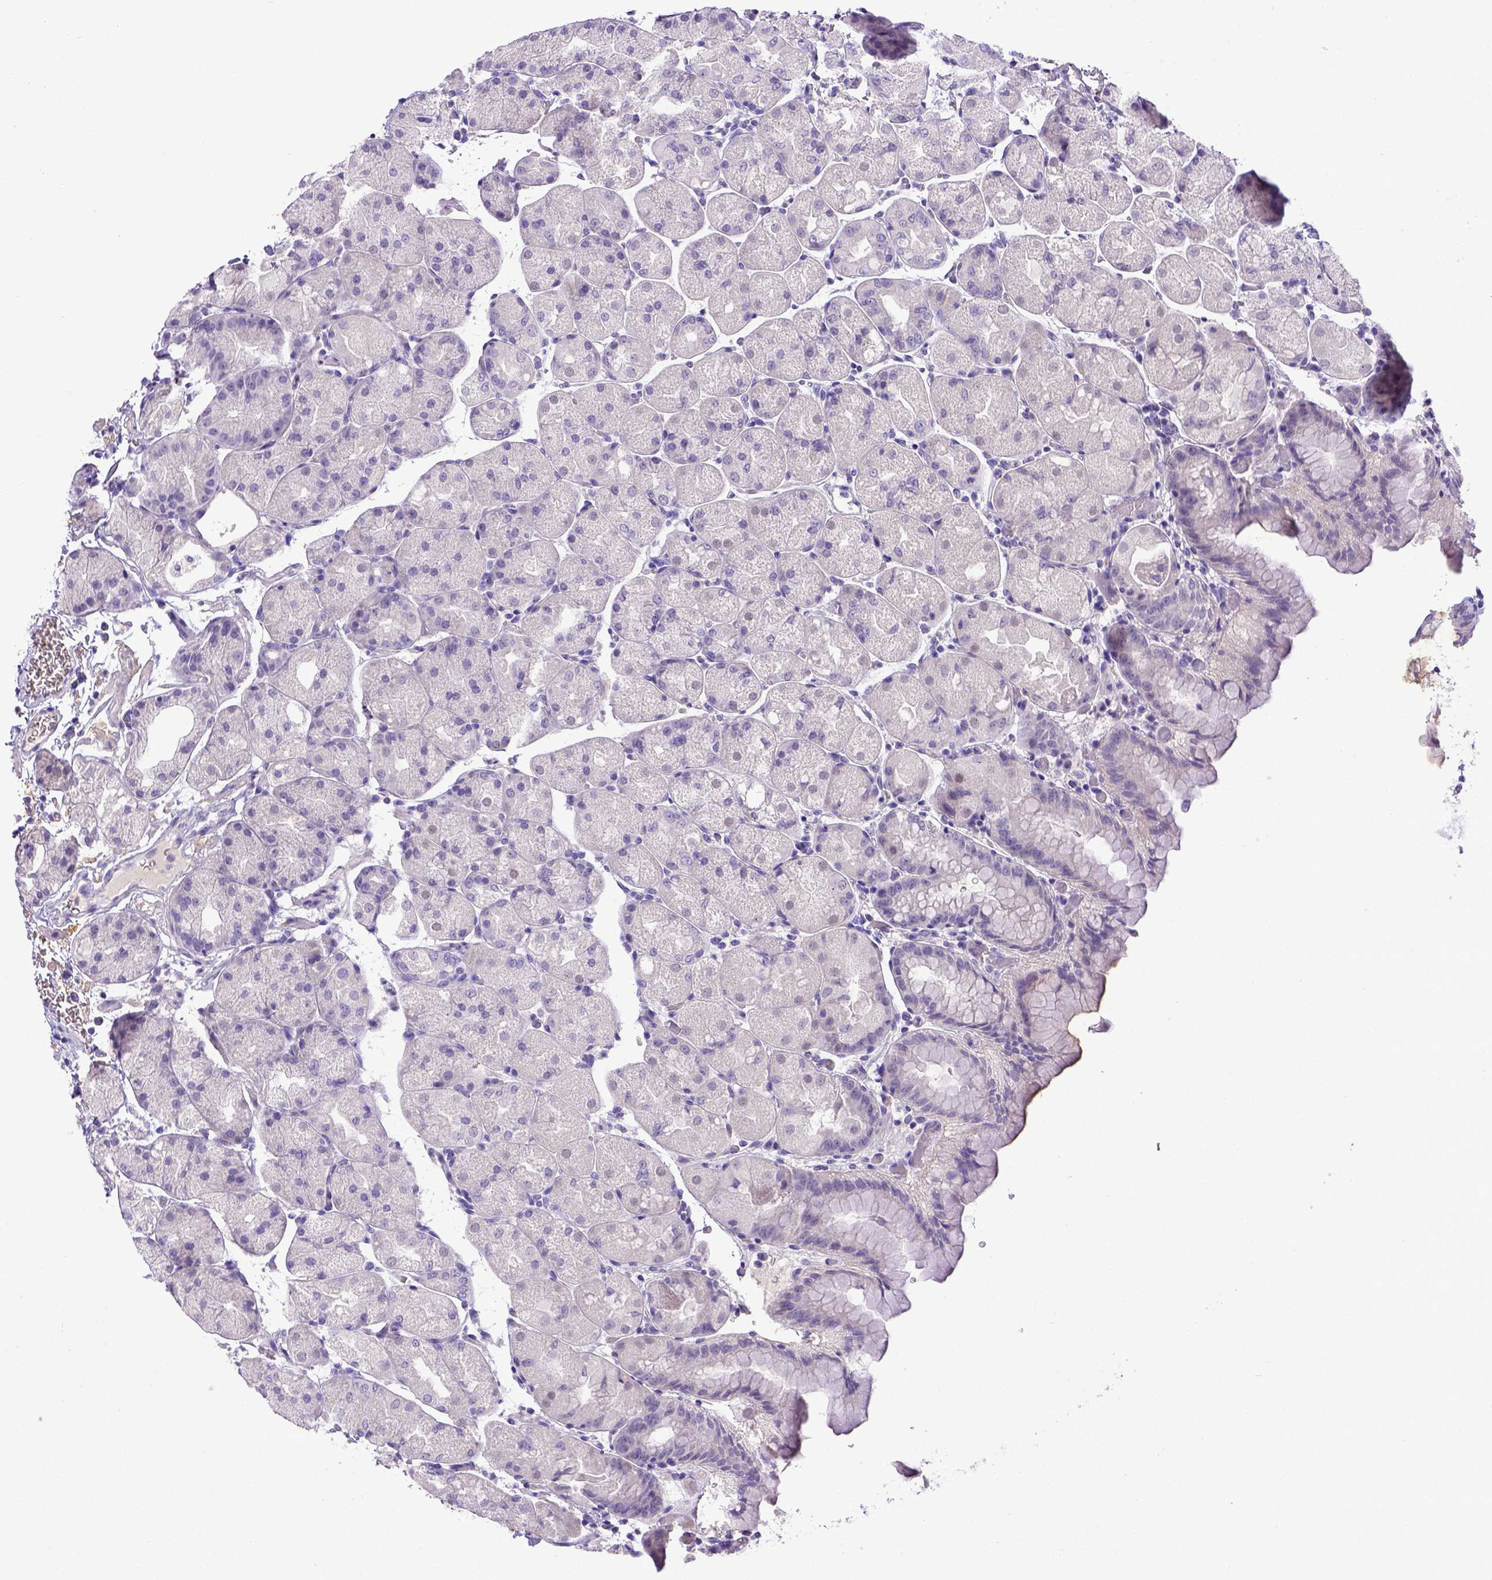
{"staining": {"intensity": "negative", "quantity": "none", "location": "none"}, "tissue": "stomach", "cell_type": "Glandular cells", "image_type": "normal", "snomed": [{"axis": "morphology", "description": "Normal tissue, NOS"}, {"axis": "topography", "description": "Stomach, upper"}, {"axis": "topography", "description": "Stomach"}, {"axis": "topography", "description": "Stomach, lower"}], "caption": "This is an IHC image of unremarkable stomach. There is no positivity in glandular cells.", "gene": "BTN1A1", "patient": {"sex": "male", "age": 62}}